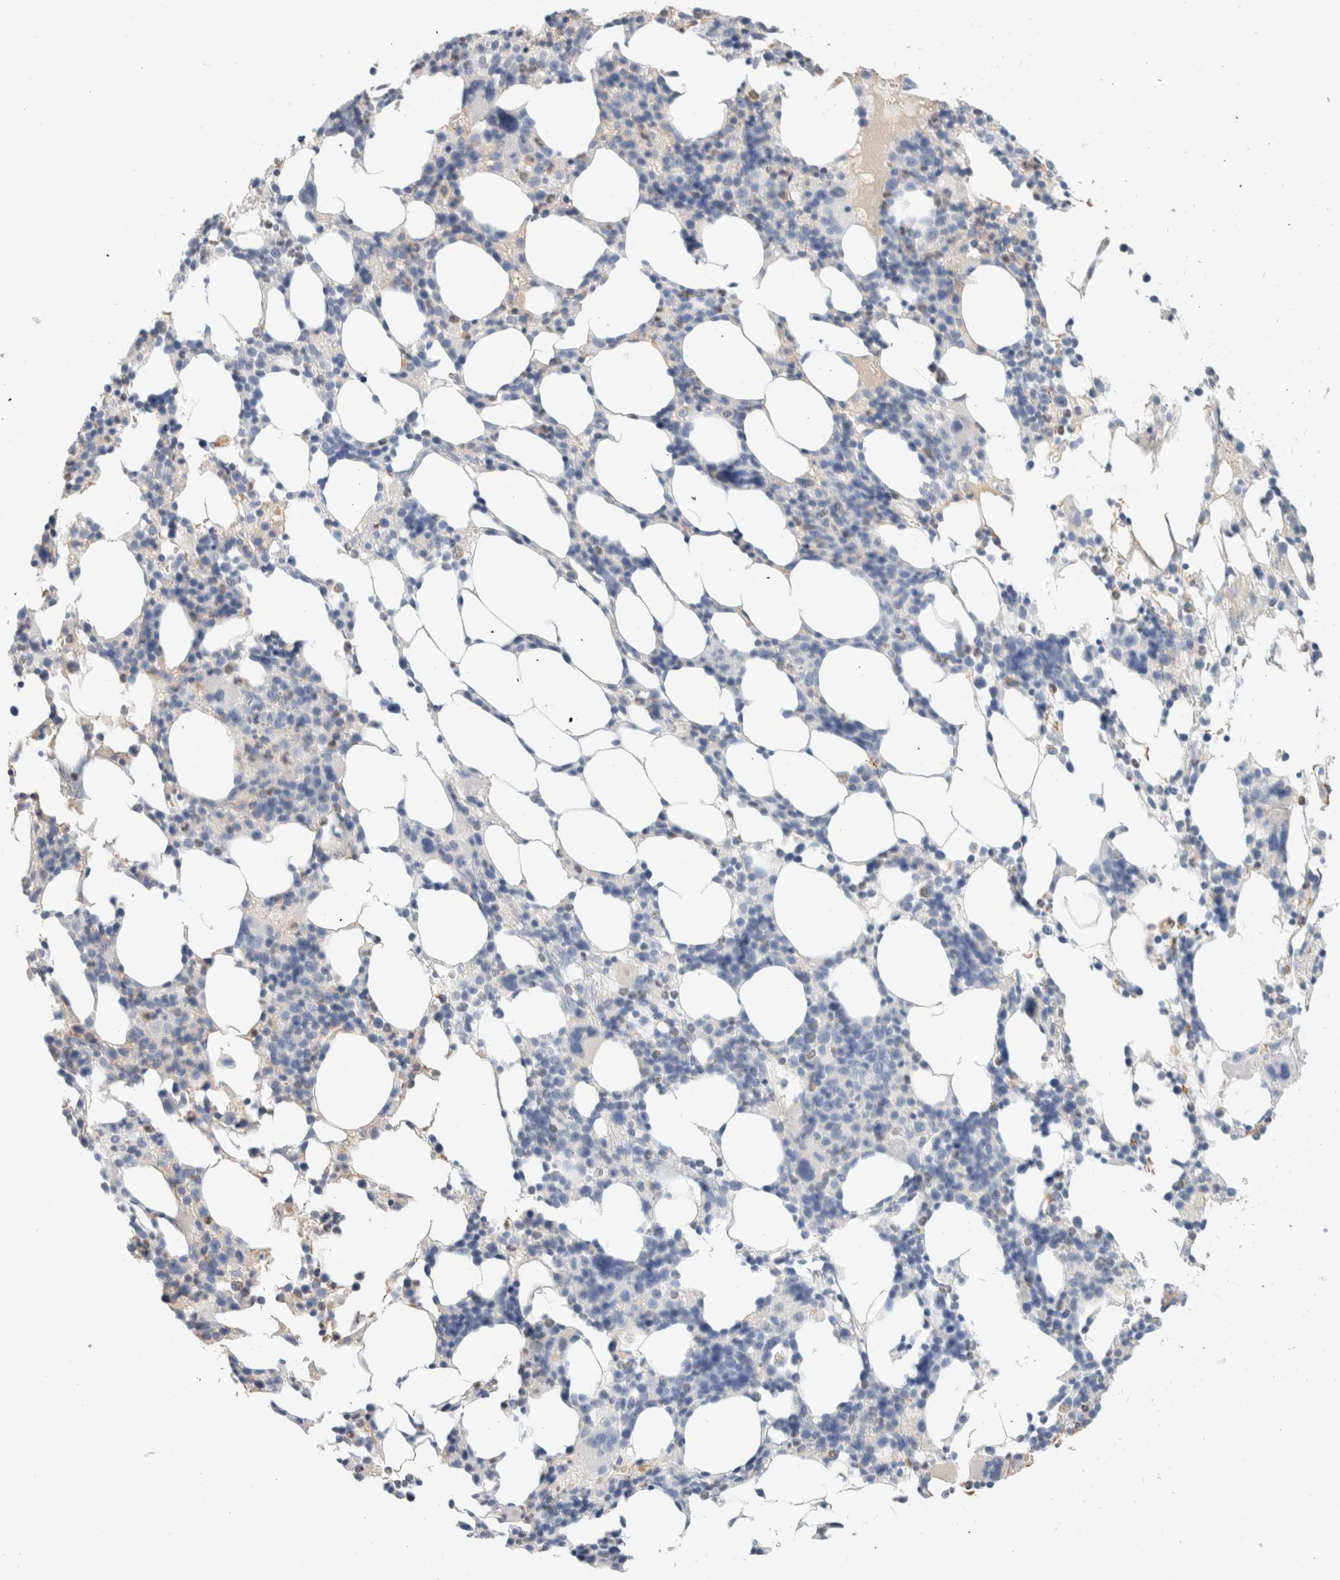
{"staining": {"intensity": "weak", "quantity": "<25%", "location": "cytoplasmic/membranous"}, "tissue": "bone marrow", "cell_type": "Hematopoietic cells", "image_type": "normal", "snomed": [{"axis": "morphology", "description": "Normal tissue, NOS"}, {"axis": "morphology", "description": "Inflammation, NOS"}, {"axis": "topography", "description": "Bone marrow"}], "caption": "High magnification brightfield microscopy of unremarkable bone marrow stained with DAB (brown) and counterstained with hematoxylin (blue): hematopoietic cells show no significant positivity. (Stains: DAB (3,3'-diaminobenzidine) immunohistochemistry (IHC) with hematoxylin counter stain, Microscopy: brightfield microscopy at high magnification).", "gene": "ARG1", "patient": {"sex": "male", "age": 55}}